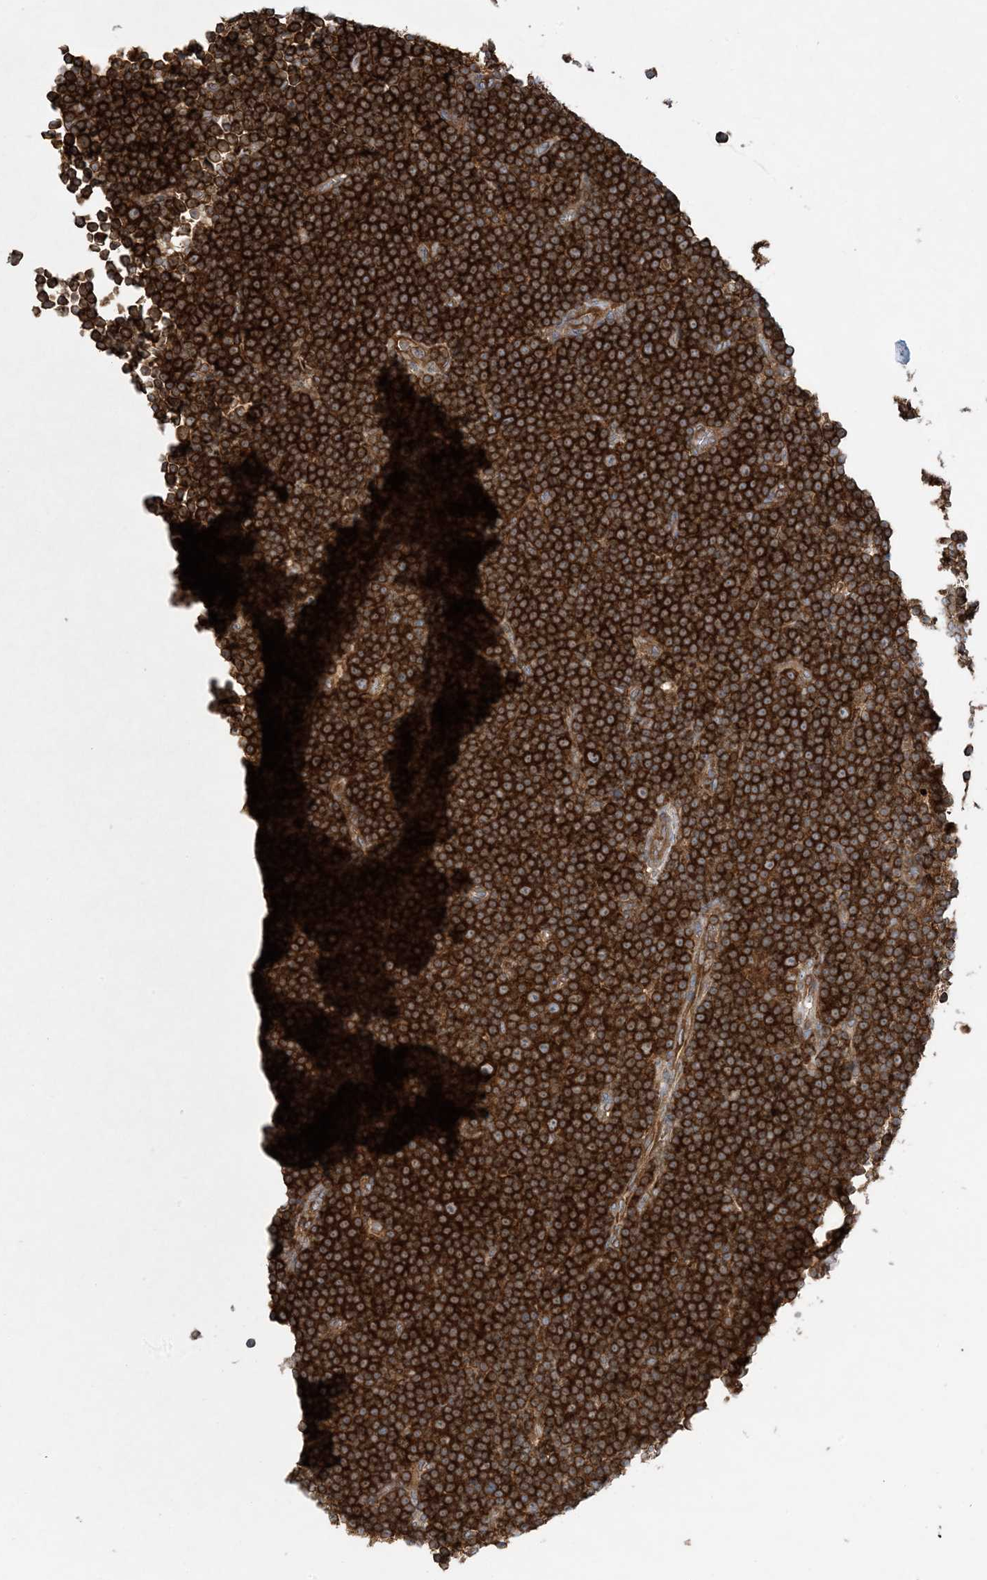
{"staining": {"intensity": "strong", "quantity": ">75%", "location": "cytoplasmic/membranous"}, "tissue": "lymphoma", "cell_type": "Tumor cells", "image_type": "cancer", "snomed": [{"axis": "morphology", "description": "Malignant lymphoma, non-Hodgkin's type, Low grade"}, {"axis": "topography", "description": "Lymph node"}], "caption": "Strong cytoplasmic/membranous staining for a protein is present in approximately >75% of tumor cells of malignant lymphoma, non-Hodgkin's type (low-grade) using immunohistochemistry.", "gene": "OLA1", "patient": {"sex": "female", "age": 67}}